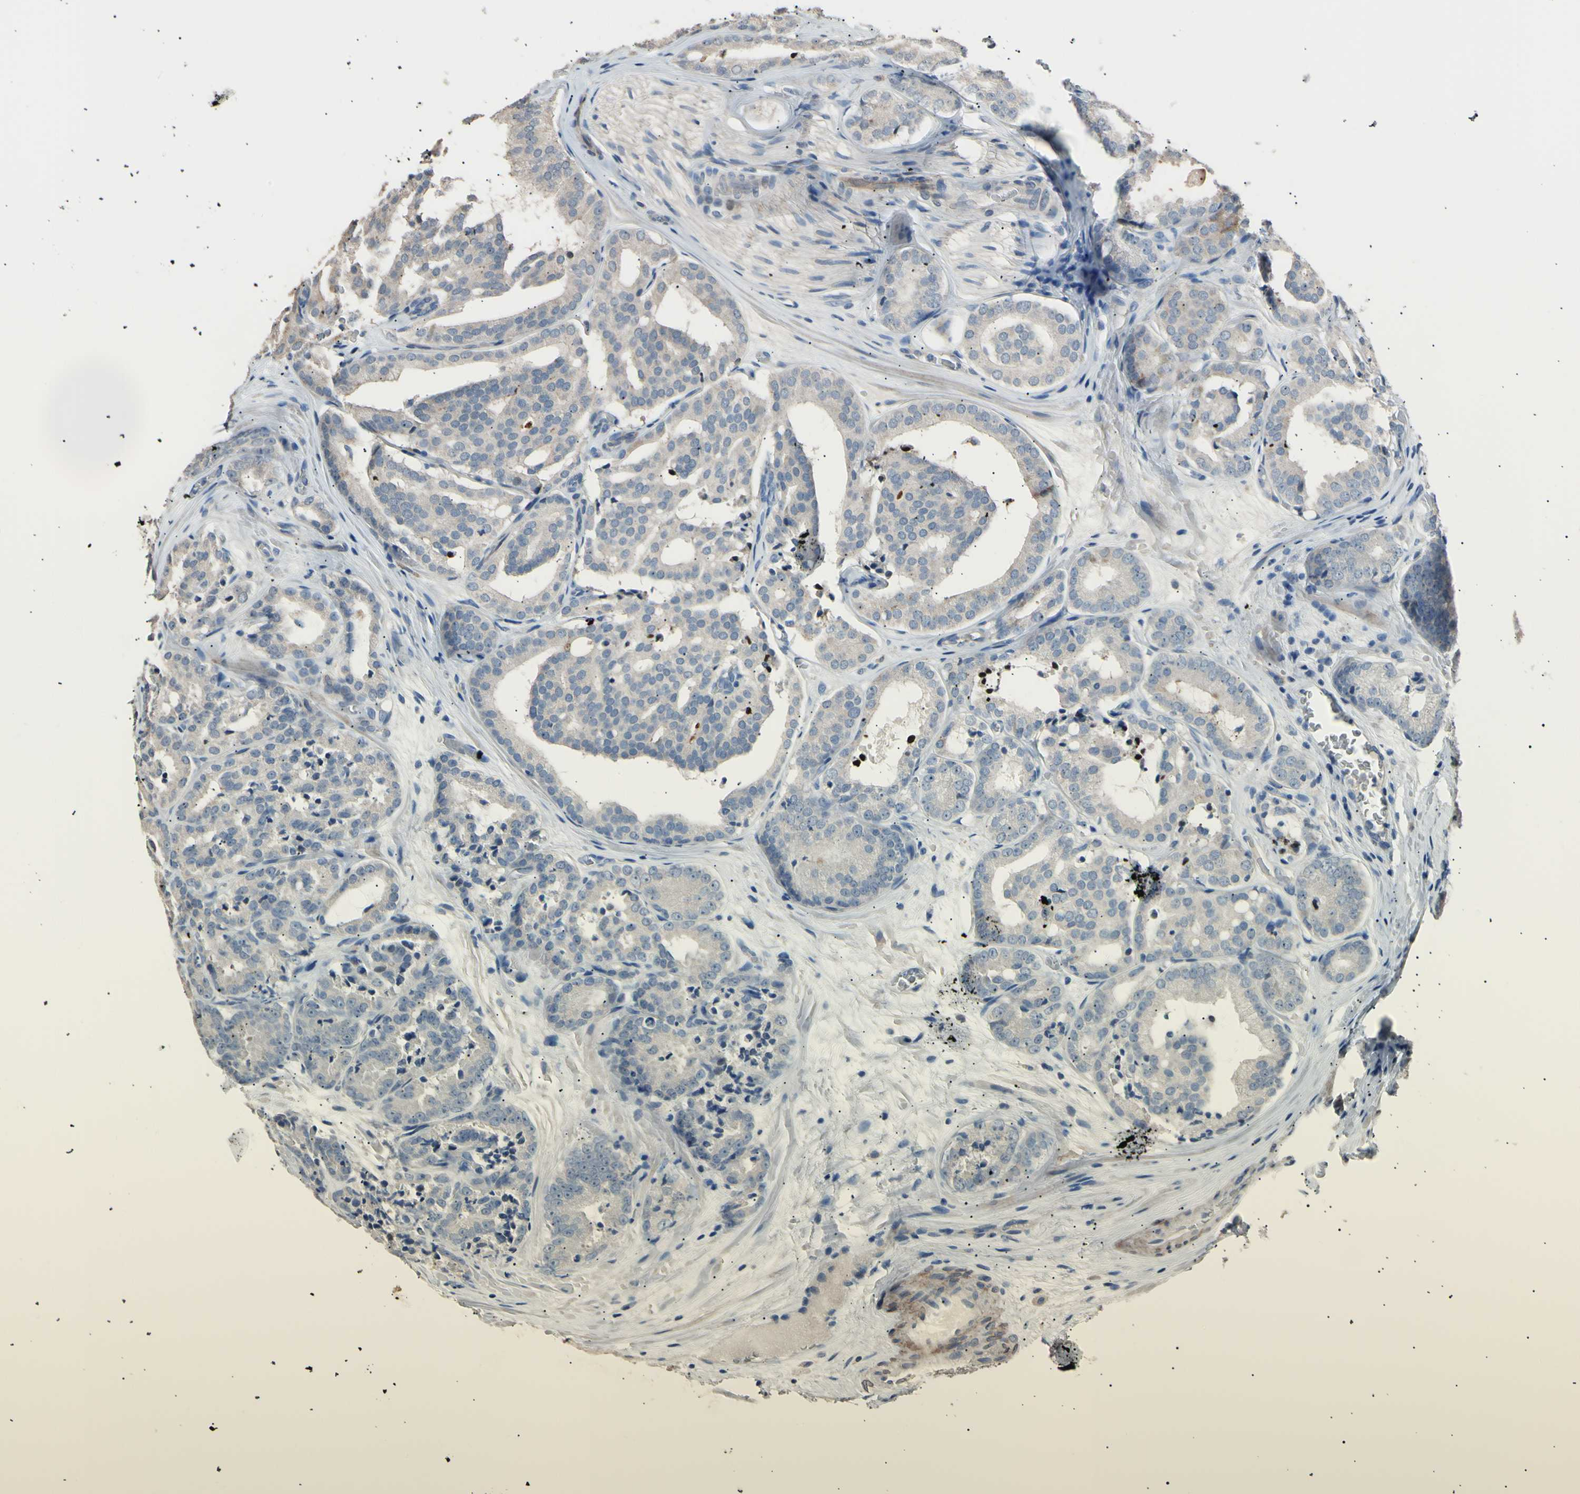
{"staining": {"intensity": "negative", "quantity": "none", "location": "none"}, "tissue": "prostate cancer", "cell_type": "Tumor cells", "image_type": "cancer", "snomed": [{"axis": "morphology", "description": "Adenocarcinoma, High grade"}, {"axis": "topography", "description": "Prostate"}], "caption": "A photomicrograph of human high-grade adenocarcinoma (prostate) is negative for staining in tumor cells.", "gene": "LDLR", "patient": {"sex": "male", "age": 64}}